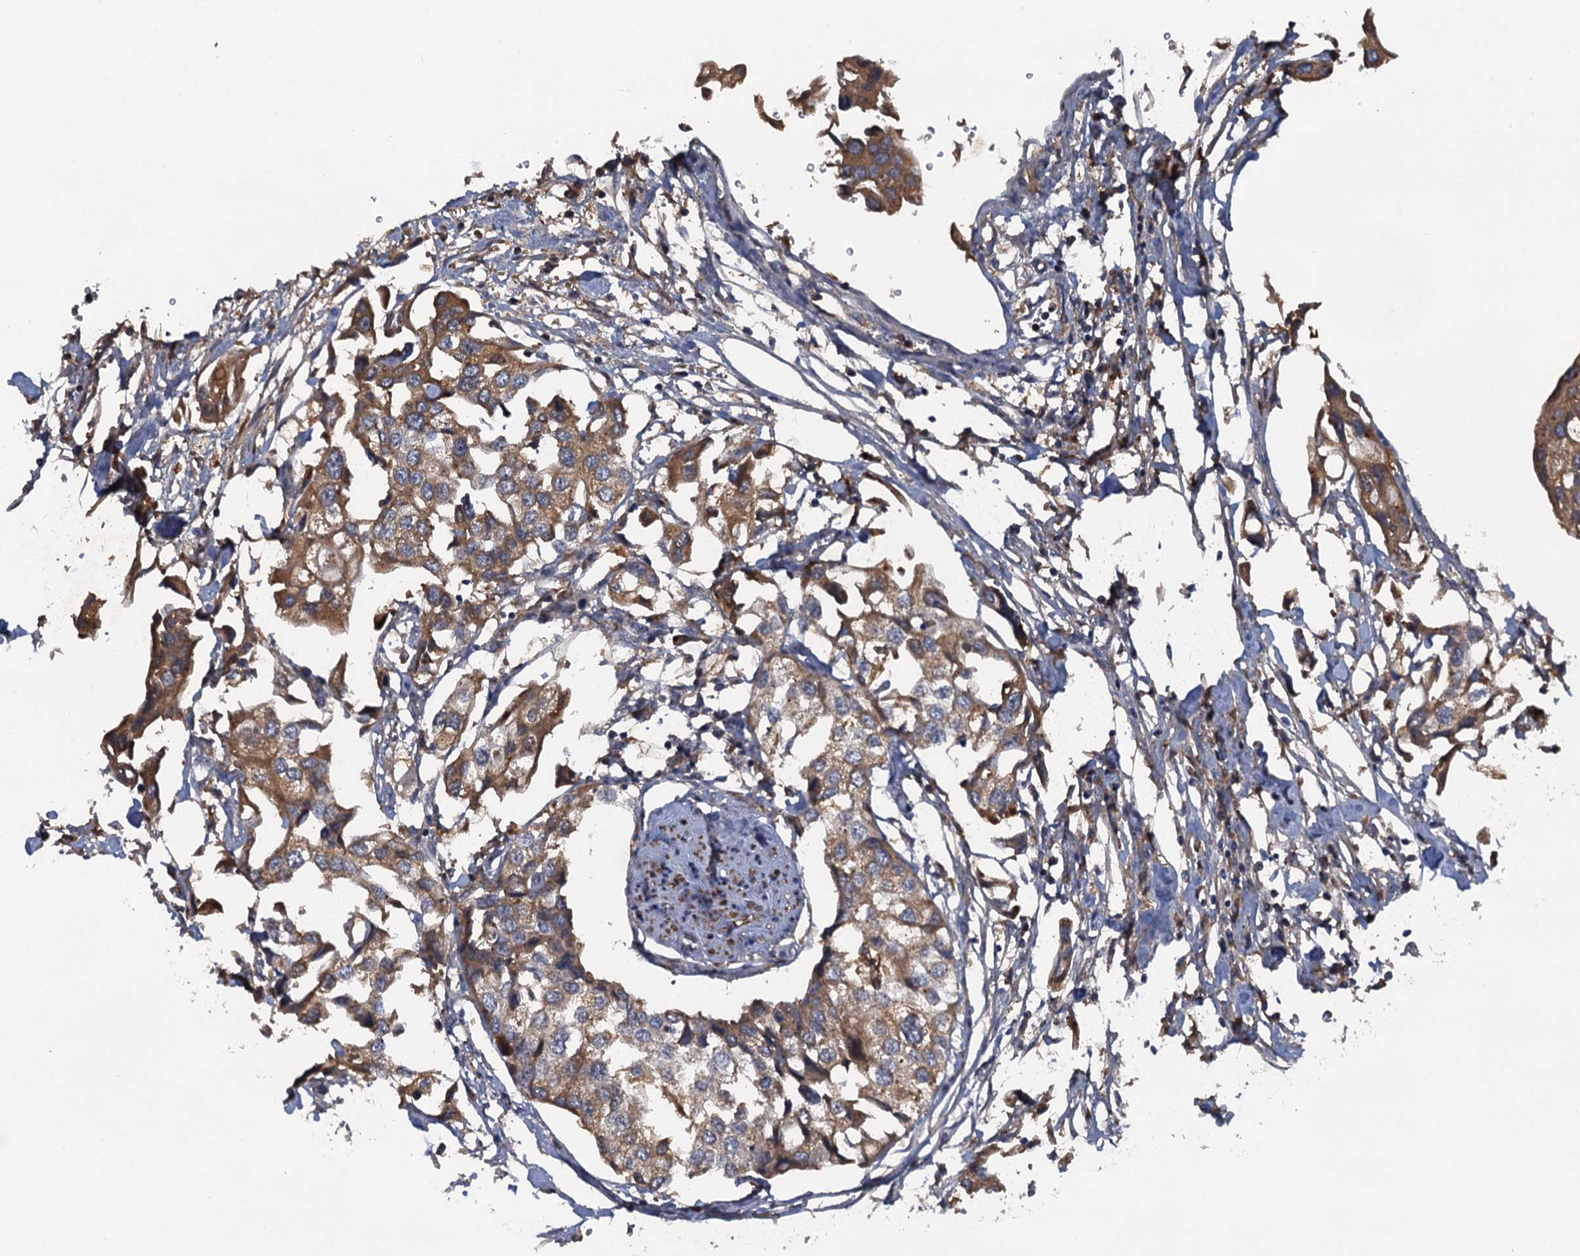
{"staining": {"intensity": "moderate", "quantity": ">75%", "location": "cytoplasmic/membranous"}, "tissue": "urothelial cancer", "cell_type": "Tumor cells", "image_type": "cancer", "snomed": [{"axis": "morphology", "description": "Urothelial carcinoma, High grade"}, {"axis": "topography", "description": "Urinary bladder"}], "caption": "Brown immunohistochemical staining in urothelial cancer exhibits moderate cytoplasmic/membranous expression in approximately >75% of tumor cells.", "gene": "HAPLN3", "patient": {"sex": "male", "age": 64}}